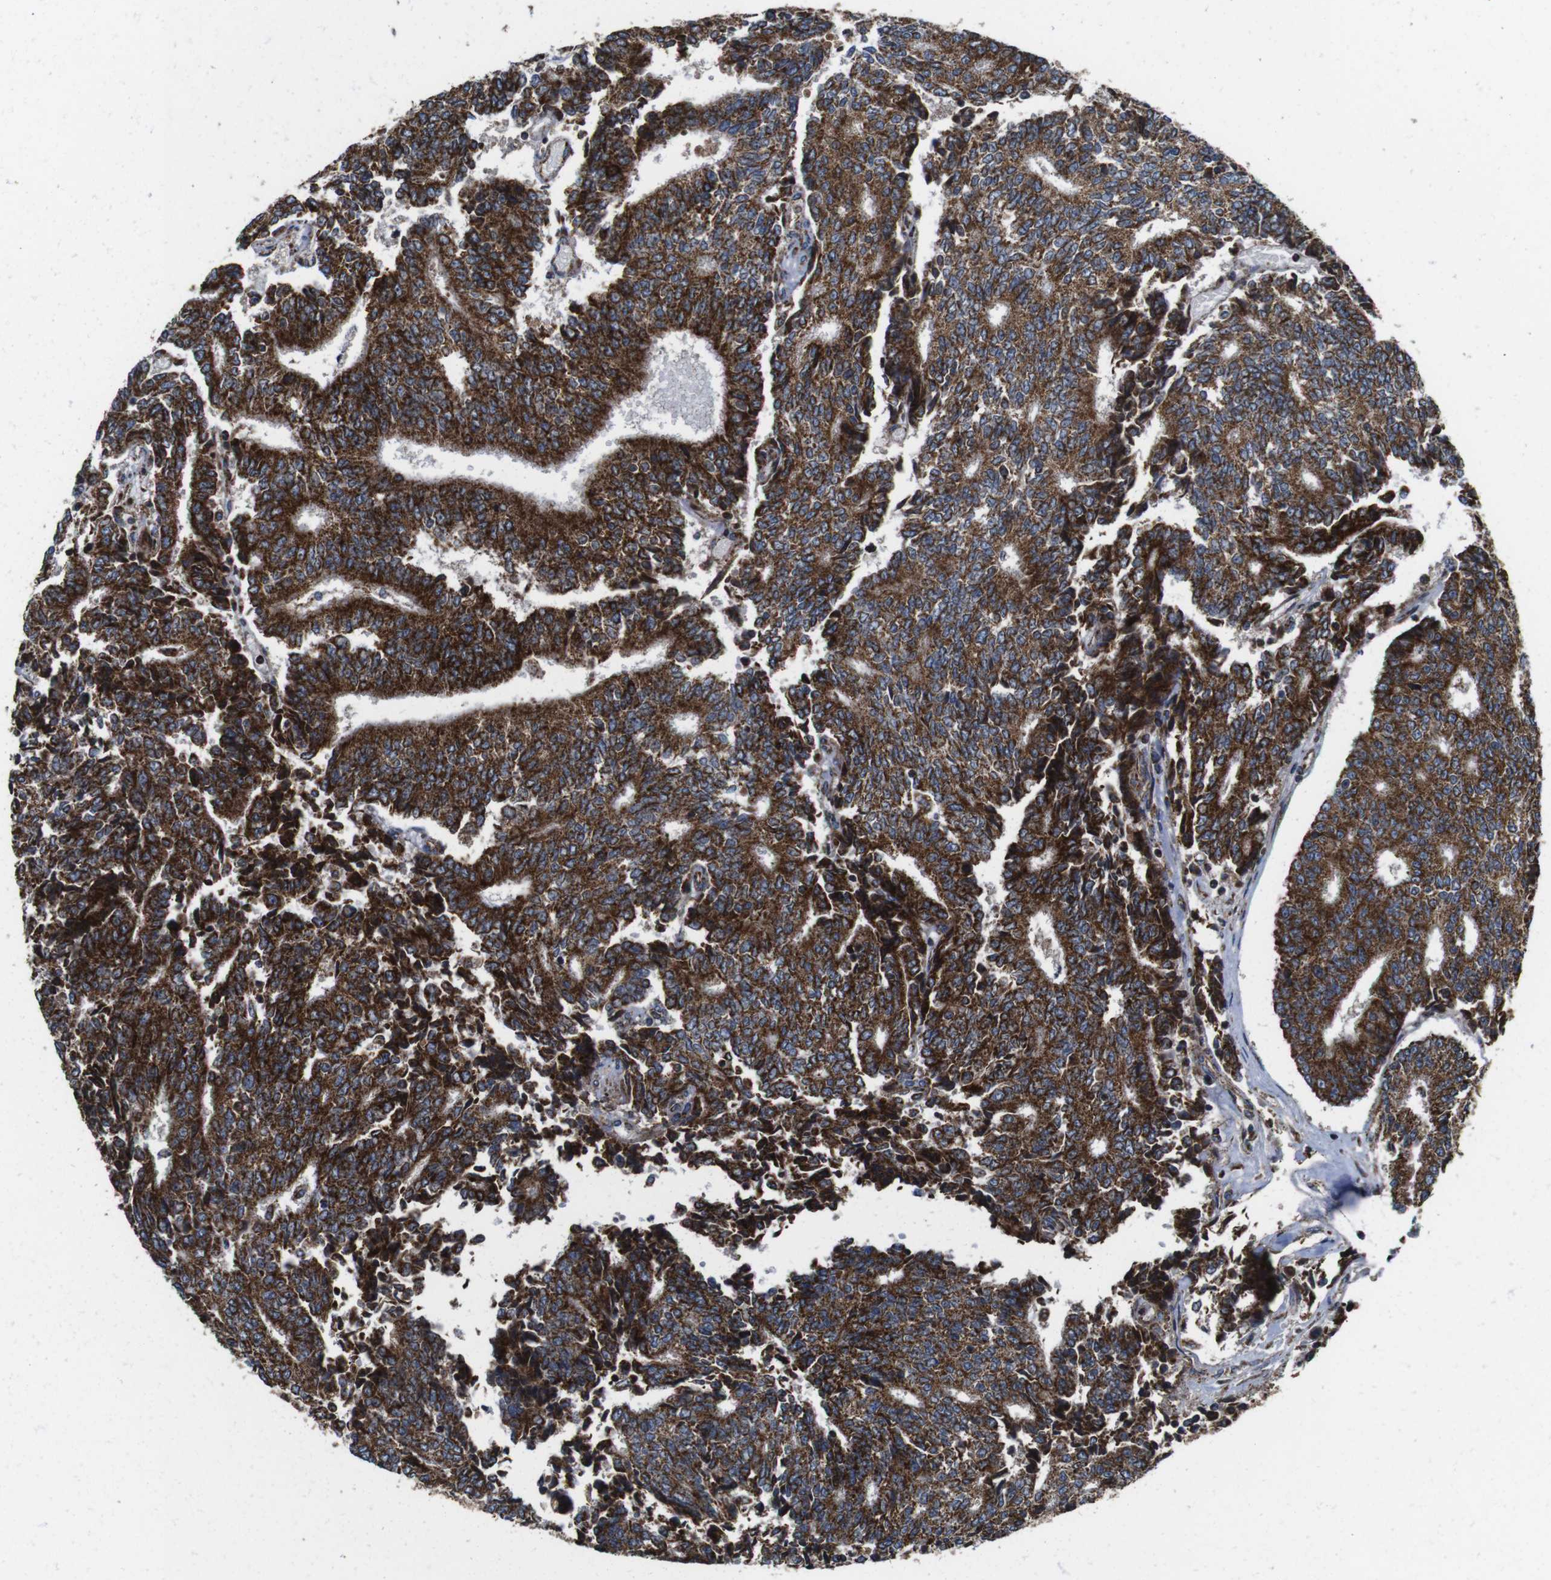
{"staining": {"intensity": "strong", "quantity": ">75%", "location": "cytoplasmic/membranous"}, "tissue": "prostate cancer", "cell_type": "Tumor cells", "image_type": "cancer", "snomed": [{"axis": "morphology", "description": "Normal tissue, NOS"}, {"axis": "morphology", "description": "Adenocarcinoma, High grade"}, {"axis": "topography", "description": "Prostate"}, {"axis": "topography", "description": "Seminal veicle"}], "caption": "A brown stain shows strong cytoplasmic/membranous expression of a protein in prostate high-grade adenocarcinoma tumor cells.", "gene": "HK1", "patient": {"sex": "male", "age": 55}}